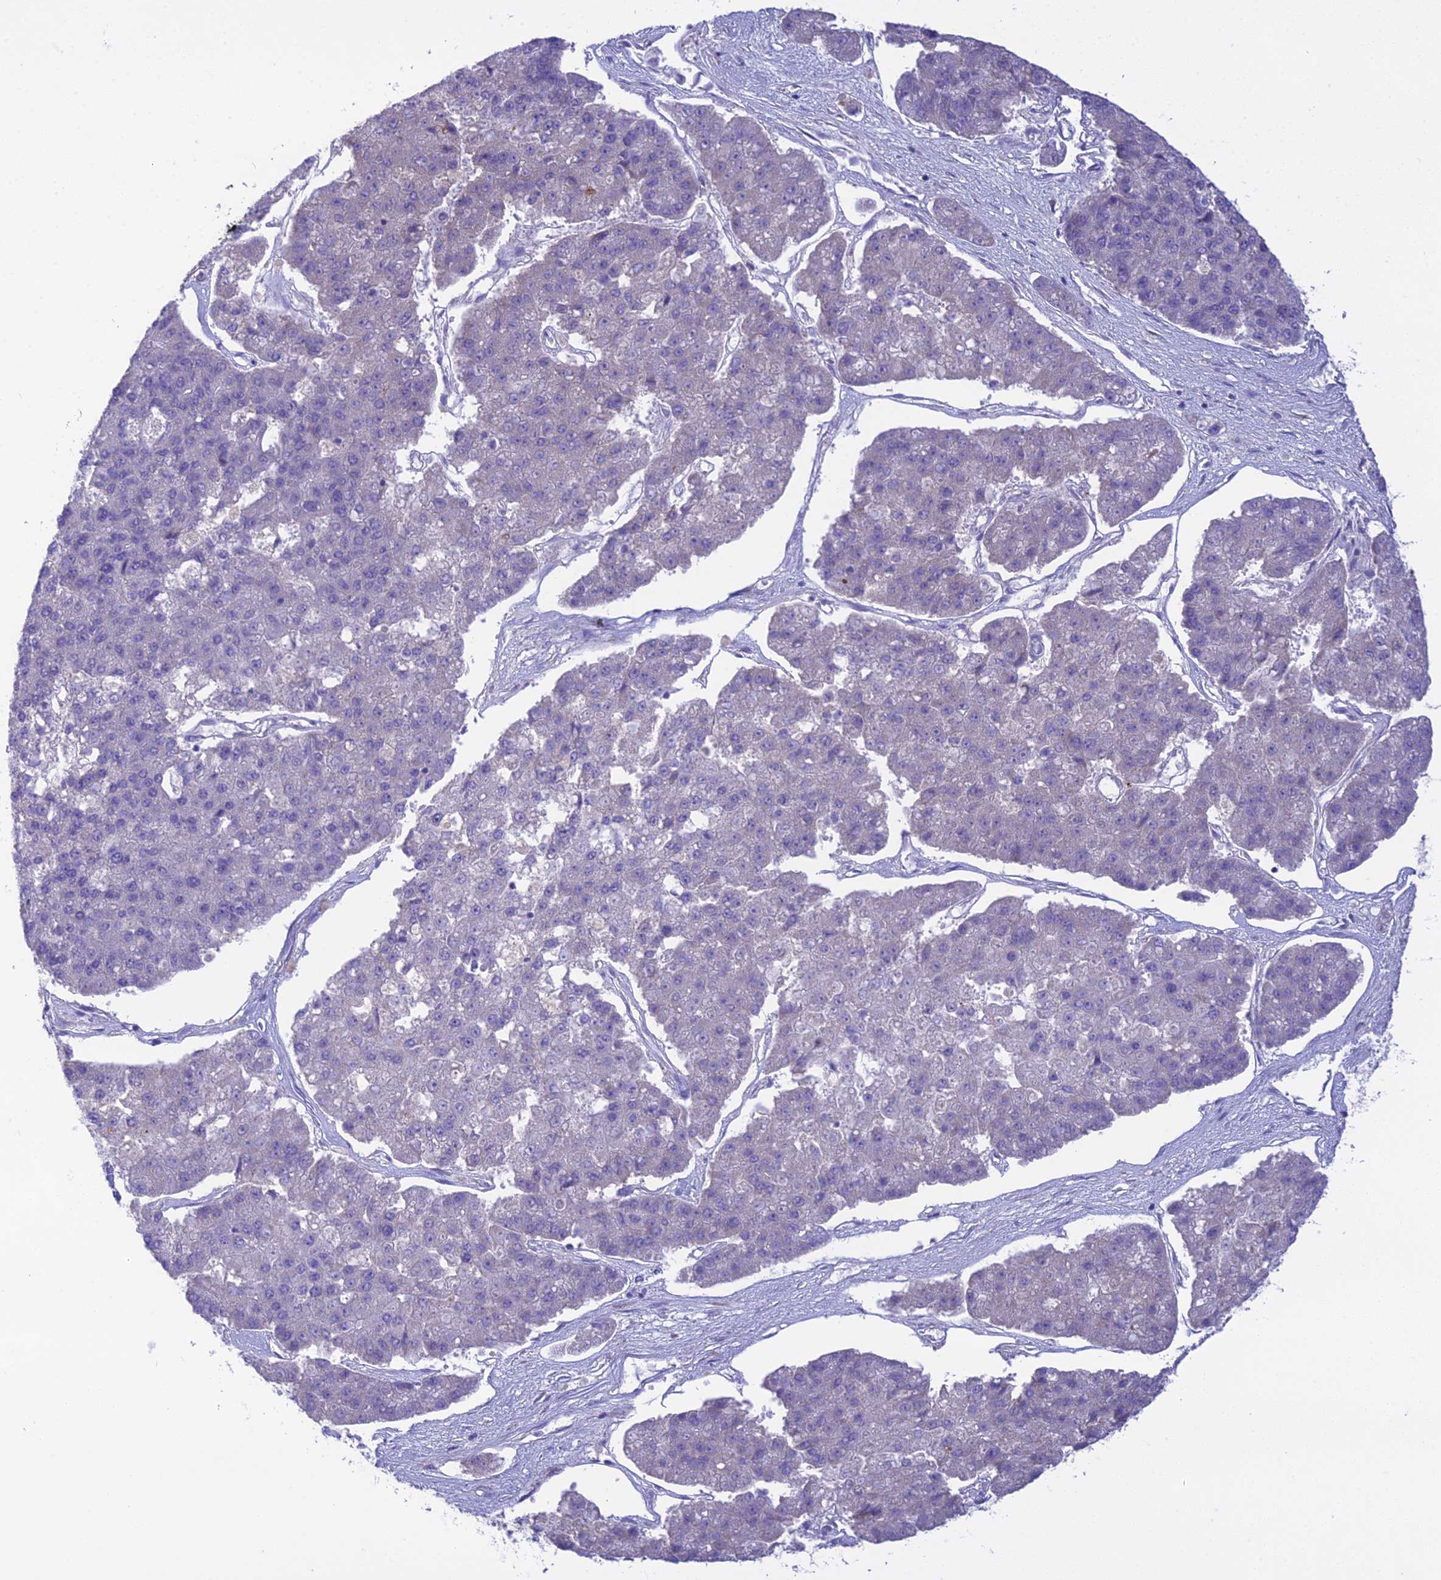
{"staining": {"intensity": "negative", "quantity": "none", "location": "none"}, "tissue": "pancreatic cancer", "cell_type": "Tumor cells", "image_type": "cancer", "snomed": [{"axis": "morphology", "description": "Adenocarcinoma, NOS"}, {"axis": "topography", "description": "Pancreas"}], "caption": "Protein analysis of adenocarcinoma (pancreatic) displays no significant expression in tumor cells.", "gene": "KIAA0408", "patient": {"sex": "male", "age": 50}}